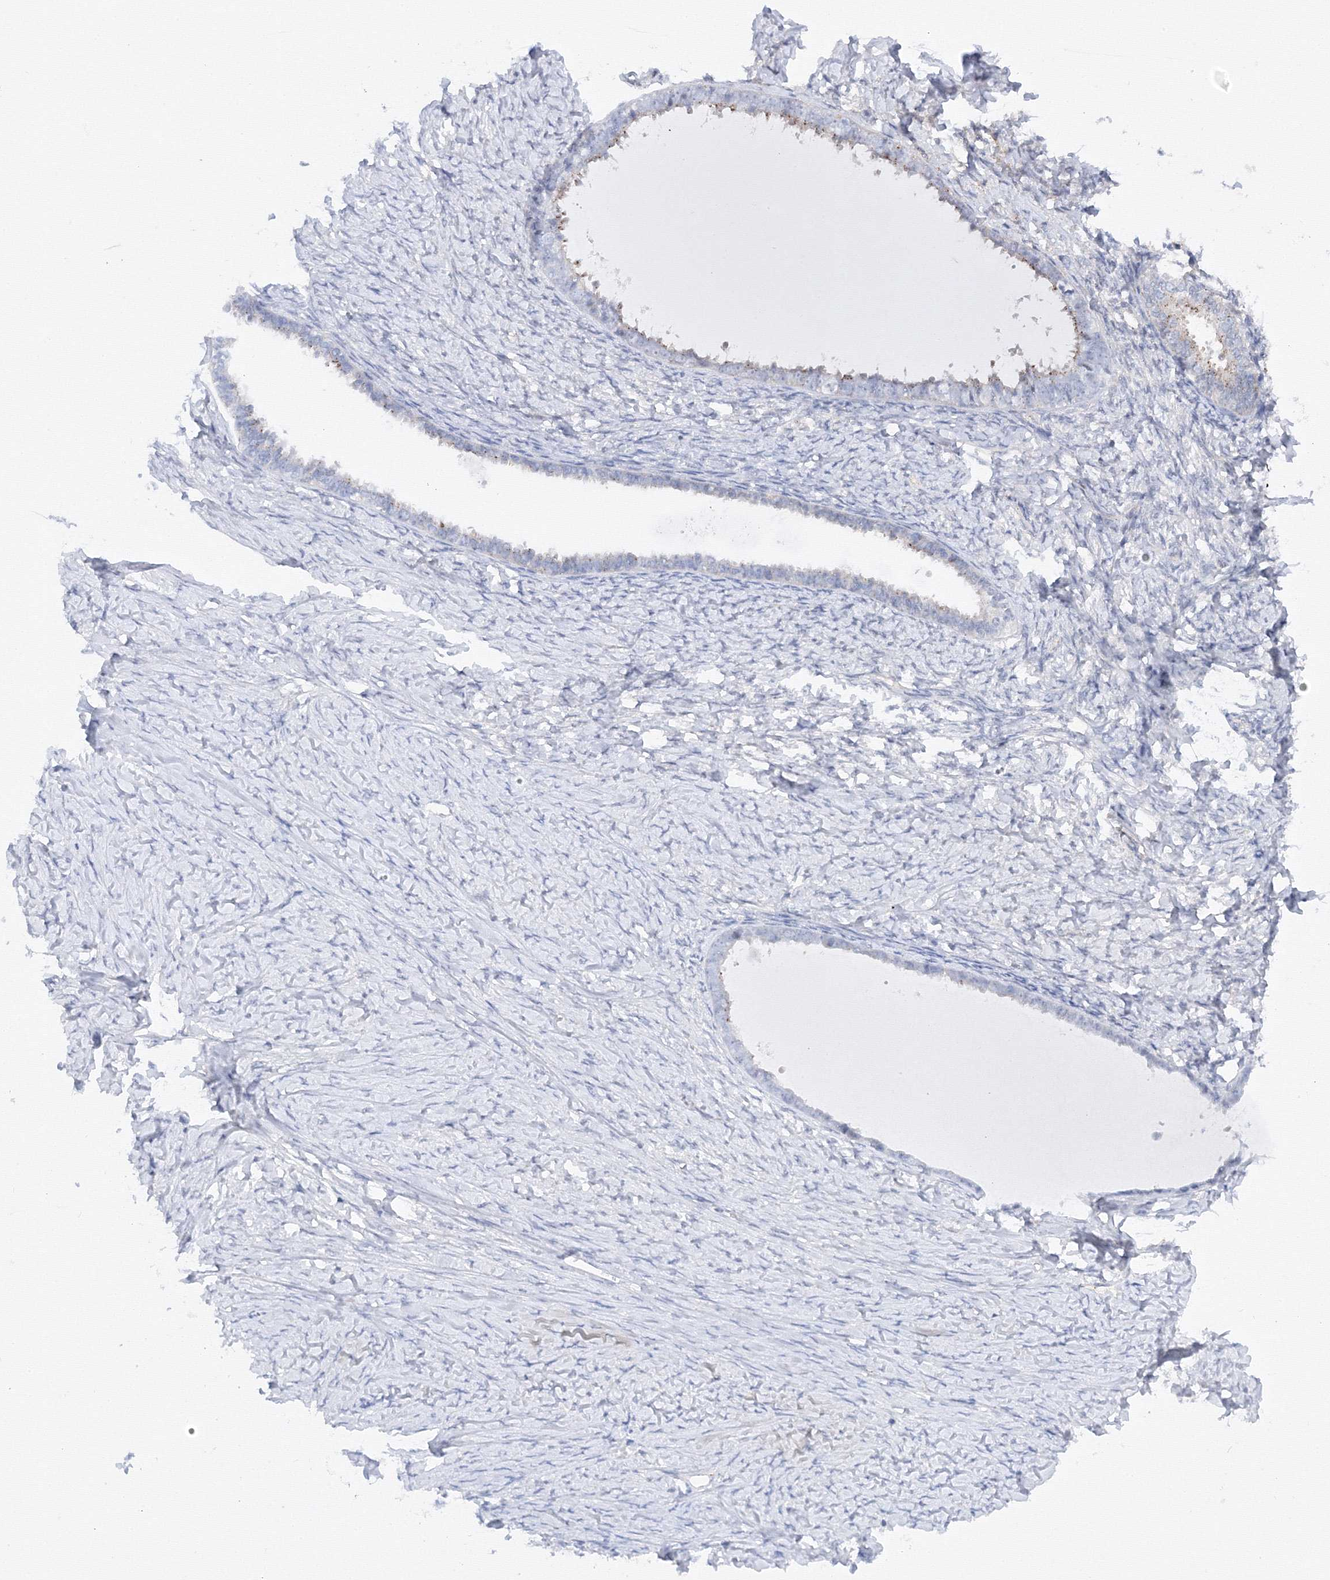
{"staining": {"intensity": "weak", "quantity": "<25%", "location": "cytoplasmic/membranous"}, "tissue": "ovarian cancer", "cell_type": "Tumor cells", "image_type": "cancer", "snomed": [{"axis": "morphology", "description": "Cystadenocarcinoma, serous, NOS"}, {"axis": "topography", "description": "Ovary"}], "caption": "An immunohistochemistry (IHC) micrograph of serous cystadenocarcinoma (ovarian) is shown. There is no staining in tumor cells of serous cystadenocarcinoma (ovarian).", "gene": "DCTD", "patient": {"sex": "female", "age": 79}}